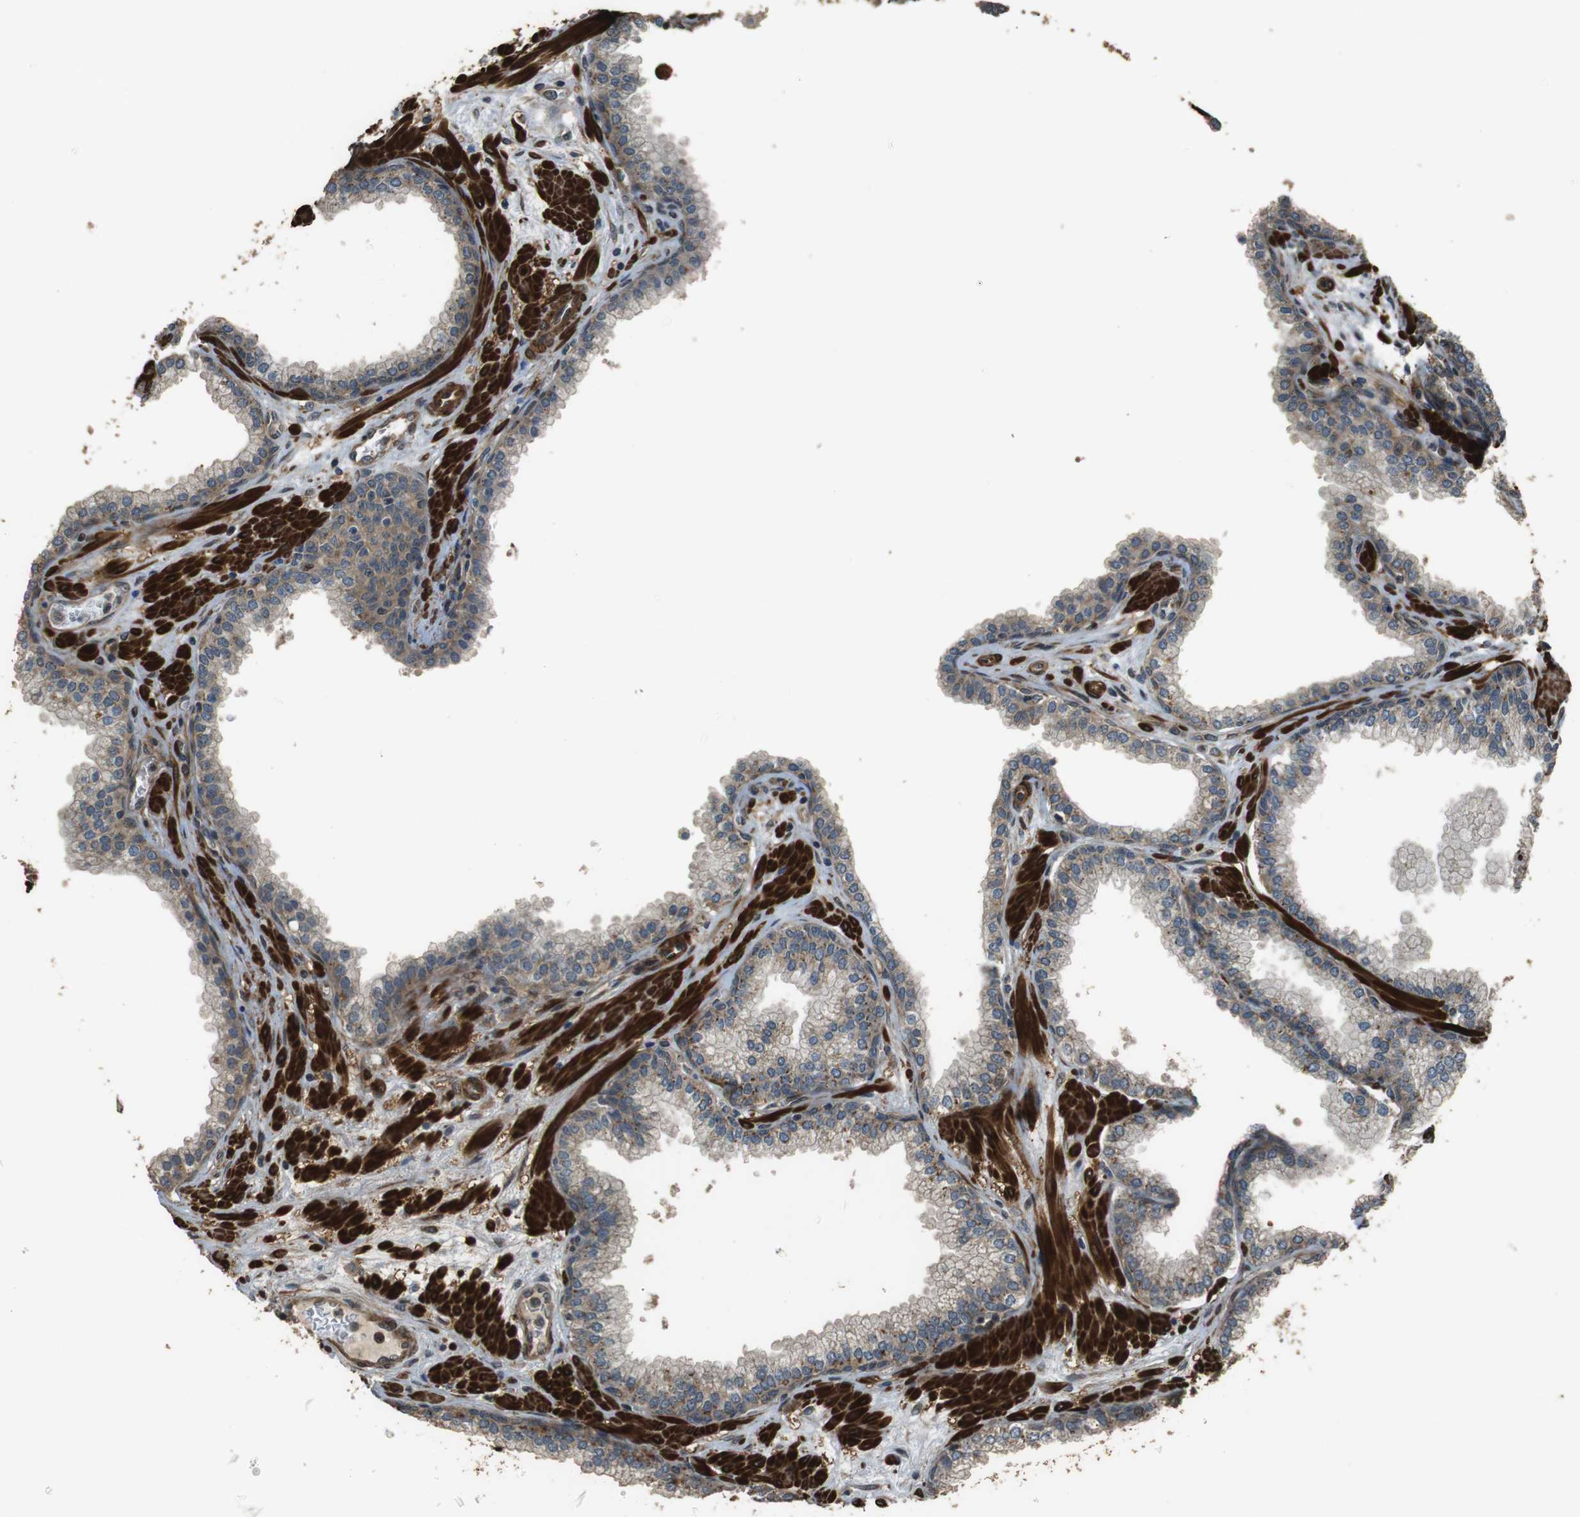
{"staining": {"intensity": "moderate", "quantity": ">75%", "location": "cytoplasmic/membranous"}, "tissue": "prostate", "cell_type": "Glandular cells", "image_type": "normal", "snomed": [{"axis": "morphology", "description": "Normal tissue, NOS"}, {"axis": "morphology", "description": "Urothelial carcinoma, Low grade"}, {"axis": "topography", "description": "Urinary bladder"}, {"axis": "topography", "description": "Prostate"}], "caption": "Protein staining reveals moderate cytoplasmic/membranous staining in about >75% of glandular cells in benign prostate.", "gene": "MSRB3", "patient": {"sex": "male", "age": 60}}